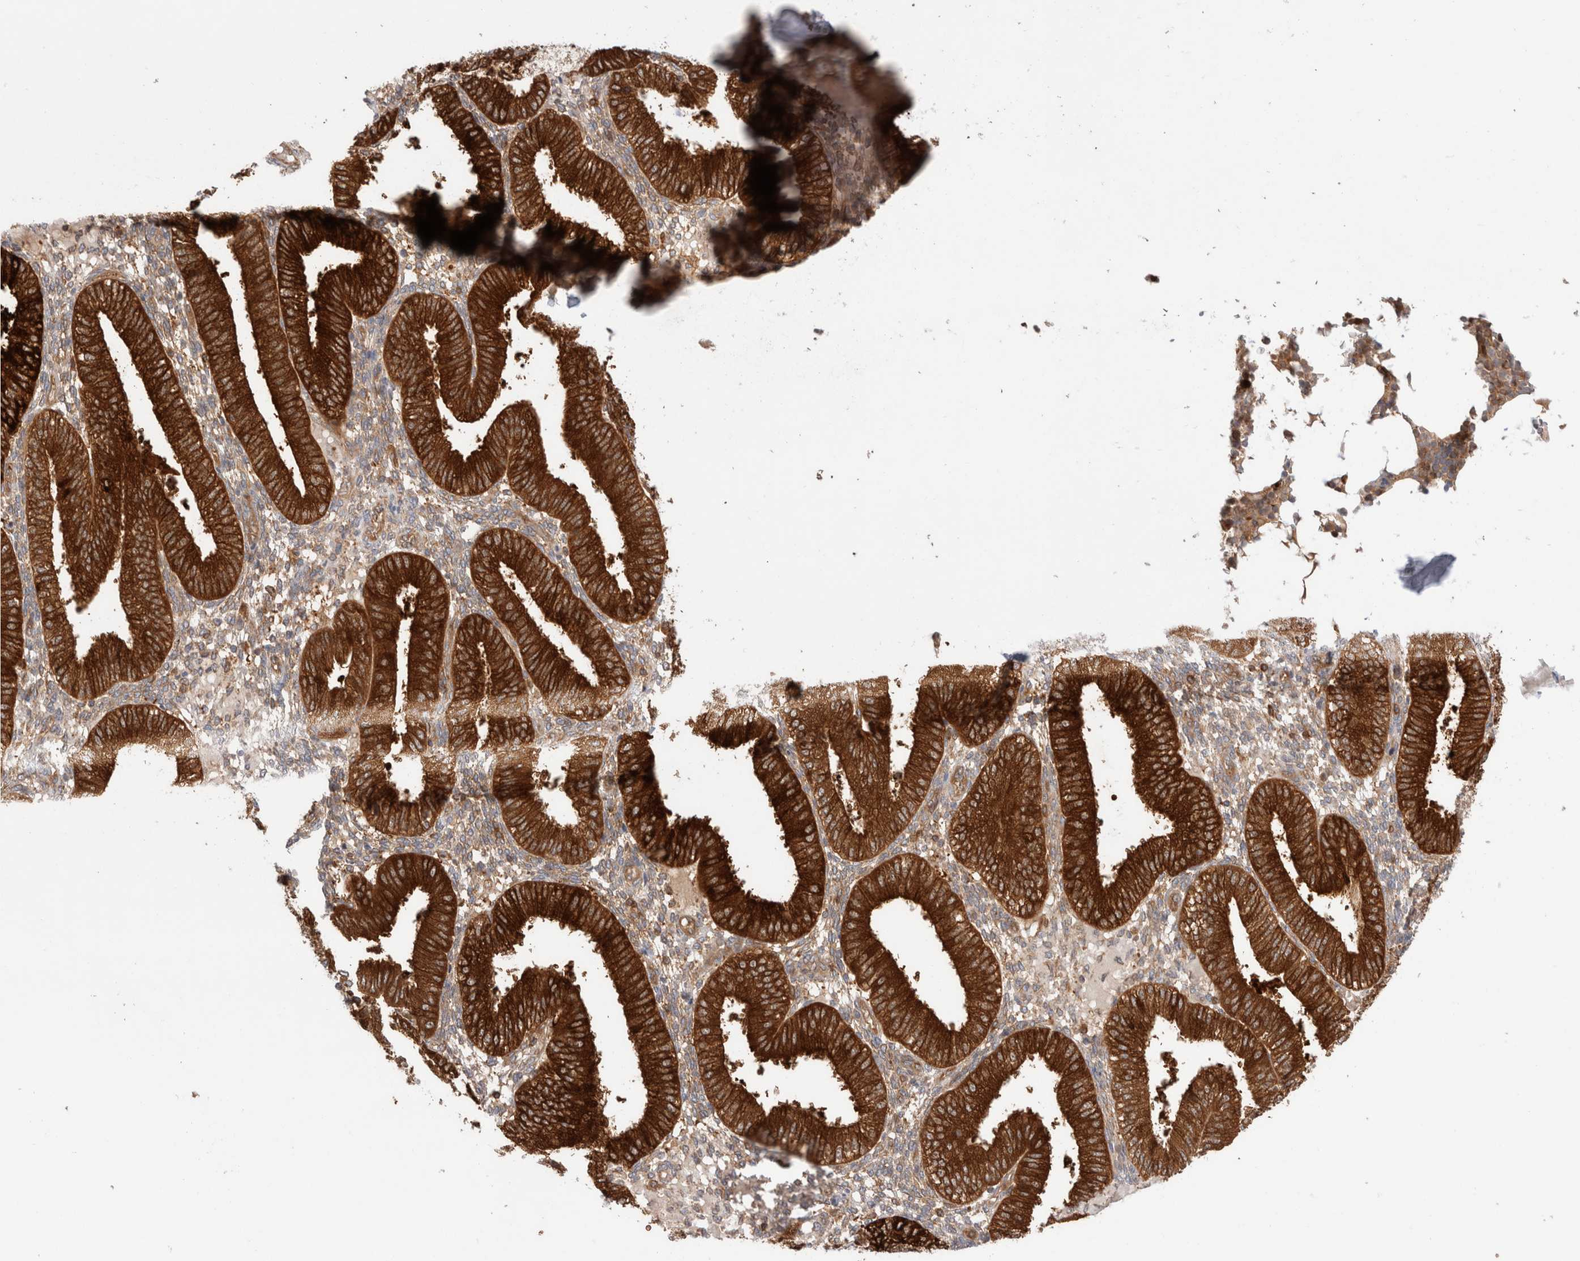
{"staining": {"intensity": "weak", "quantity": "25%-75%", "location": "cytoplasmic/membranous"}, "tissue": "endometrium", "cell_type": "Cells in endometrial stroma", "image_type": "normal", "snomed": [{"axis": "morphology", "description": "Normal tissue, NOS"}, {"axis": "topography", "description": "Endometrium"}], "caption": "Weak cytoplasmic/membranous expression for a protein is appreciated in approximately 25%-75% of cells in endometrial stroma of unremarkable endometrium using IHC.", "gene": "KLHL14", "patient": {"sex": "female", "age": 39}}